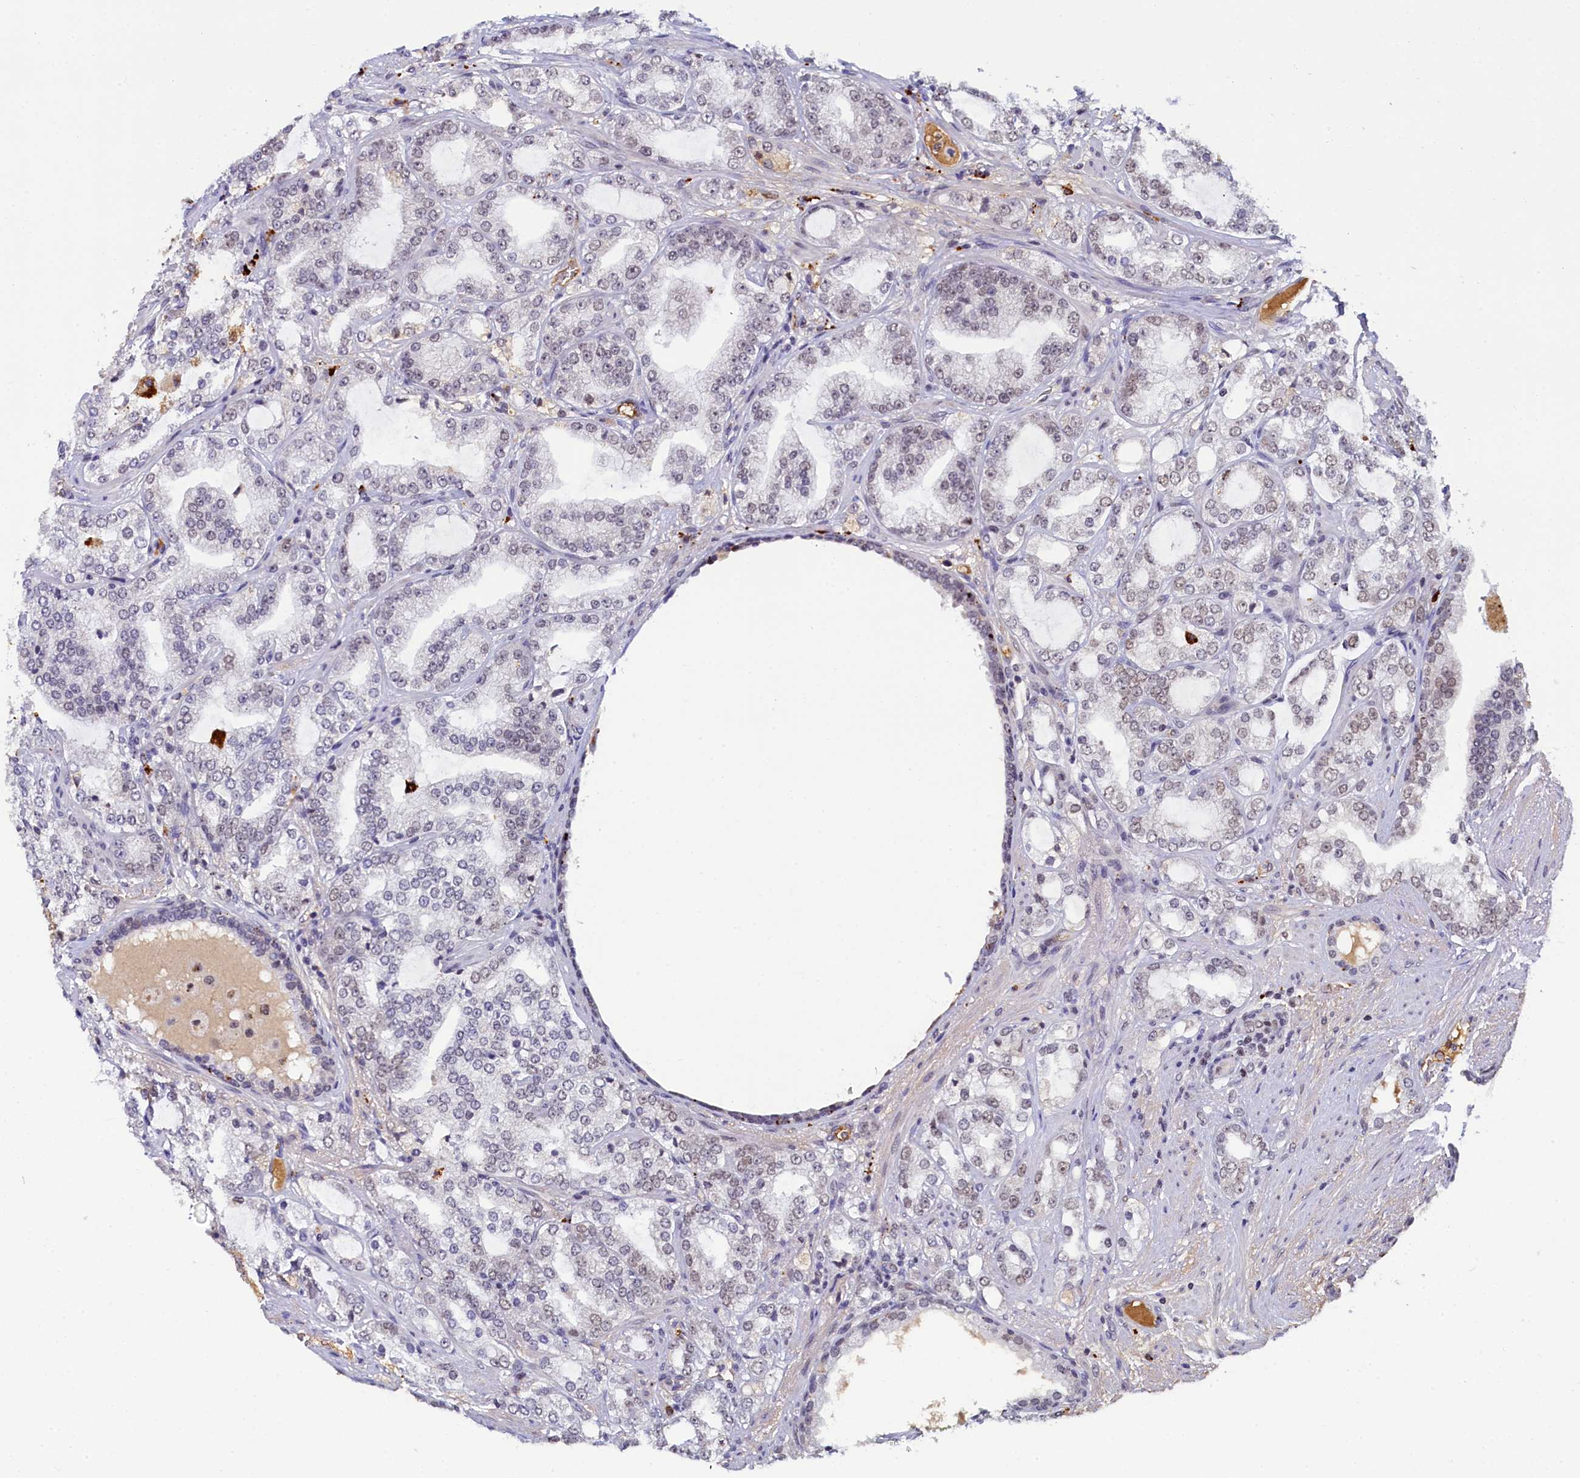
{"staining": {"intensity": "weak", "quantity": "<25%", "location": "nuclear"}, "tissue": "prostate cancer", "cell_type": "Tumor cells", "image_type": "cancer", "snomed": [{"axis": "morphology", "description": "Adenocarcinoma, High grade"}, {"axis": "topography", "description": "Prostate"}], "caption": "IHC histopathology image of high-grade adenocarcinoma (prostate) stained for a protein (brown), which shows no expression in tumor cells.", "gene": "INTS14", "patient": {"sex": "male", "age": 64}}